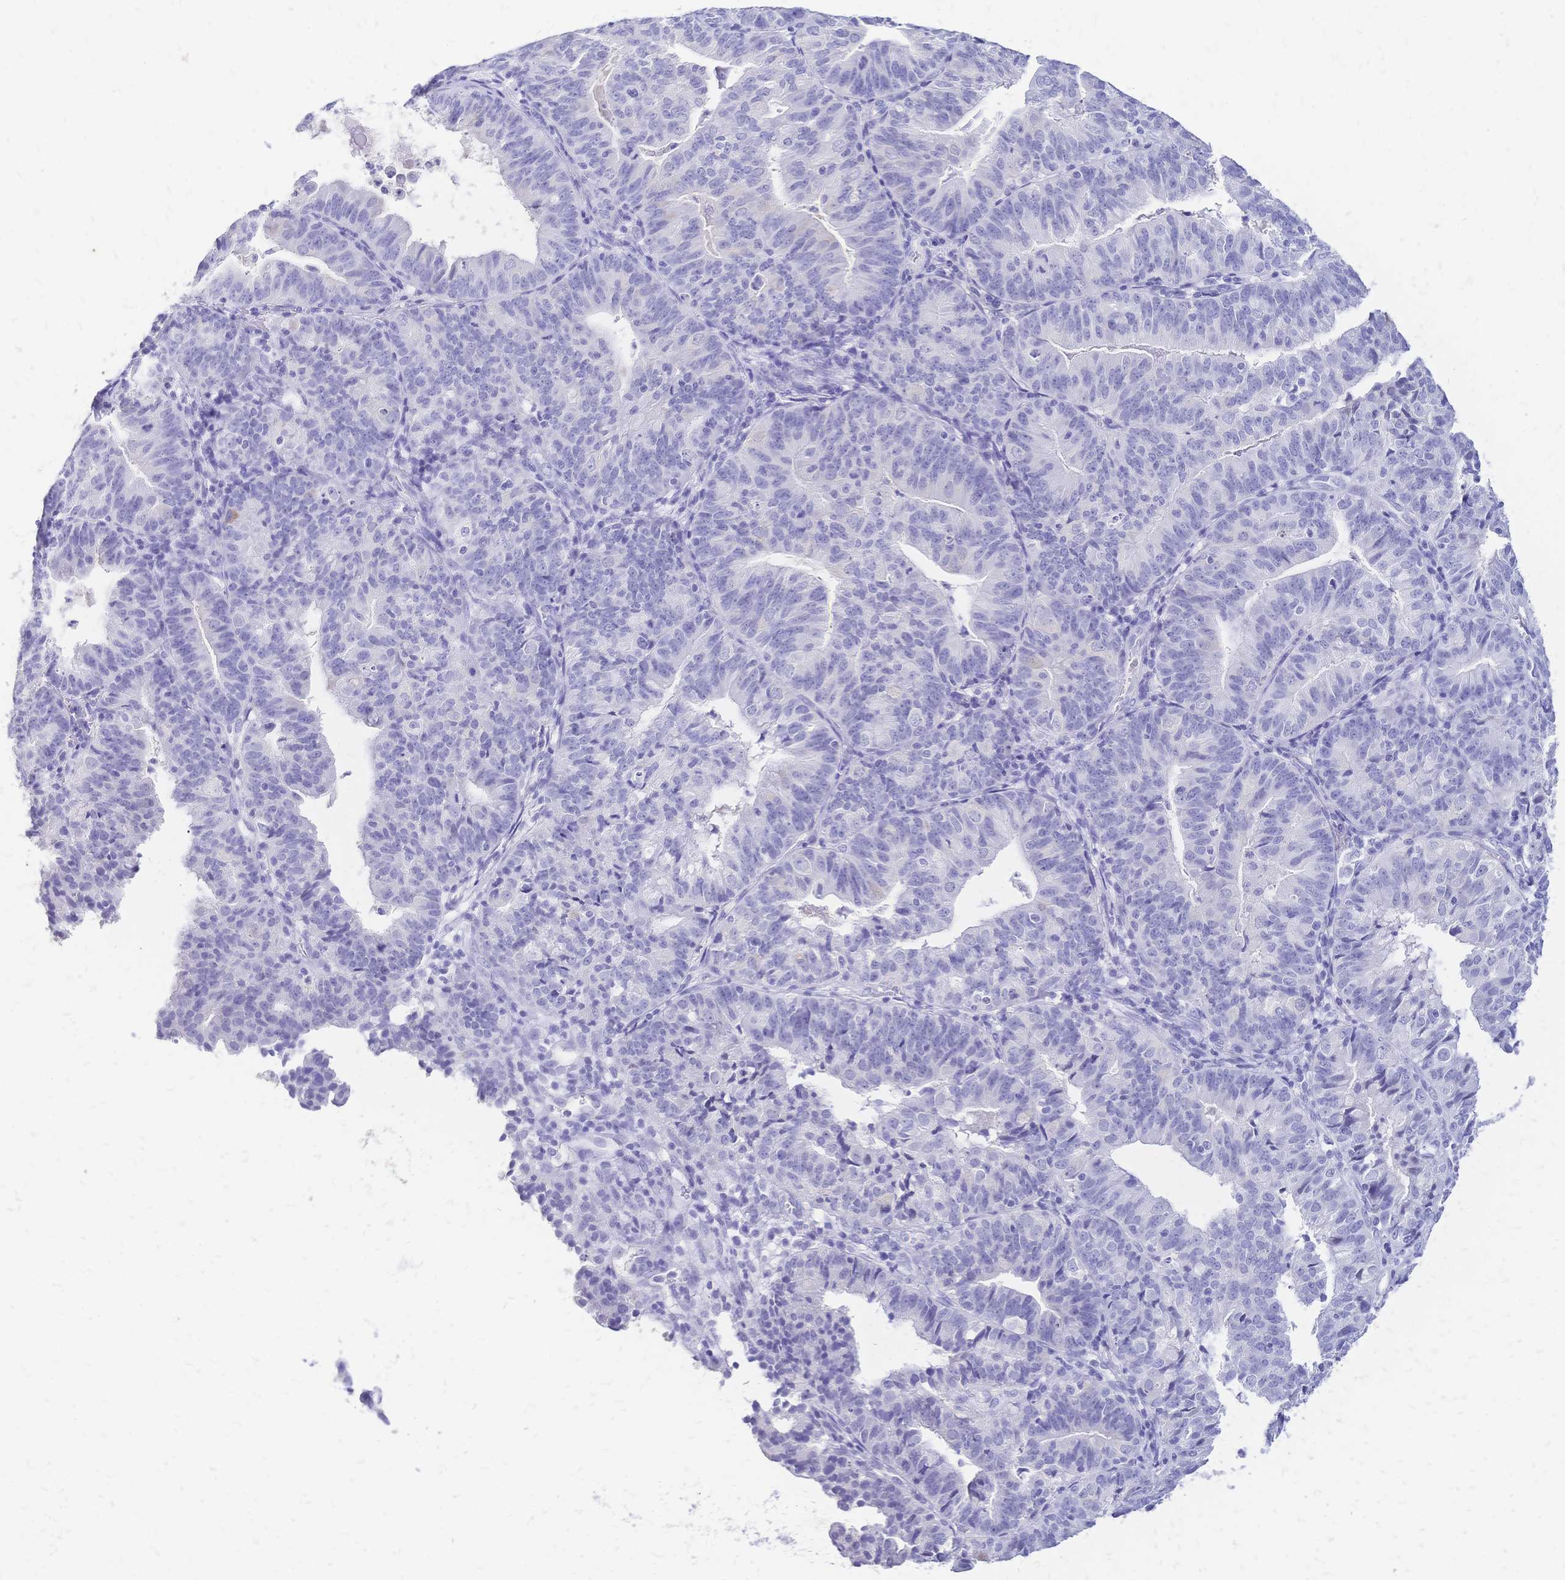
{"staining": {"intensity": "negative", "quantity": "none", "location": "none"}, "tissue": "endometrial cancer", "cell_type": "Tumor cells", "image_type": "cancer", "snomed": [{"axis": "morphology", "description": "Adenocarcinoma, NOS"}, {"axis": "topography", "description": "Endometrium"}], "caption": "IHC of human endometrial cancer (adenocarcinoma) demonstrates no positivity in tumor cells.", "gene": "FA2H", "patient": {"sex": "female", "age": 56}}